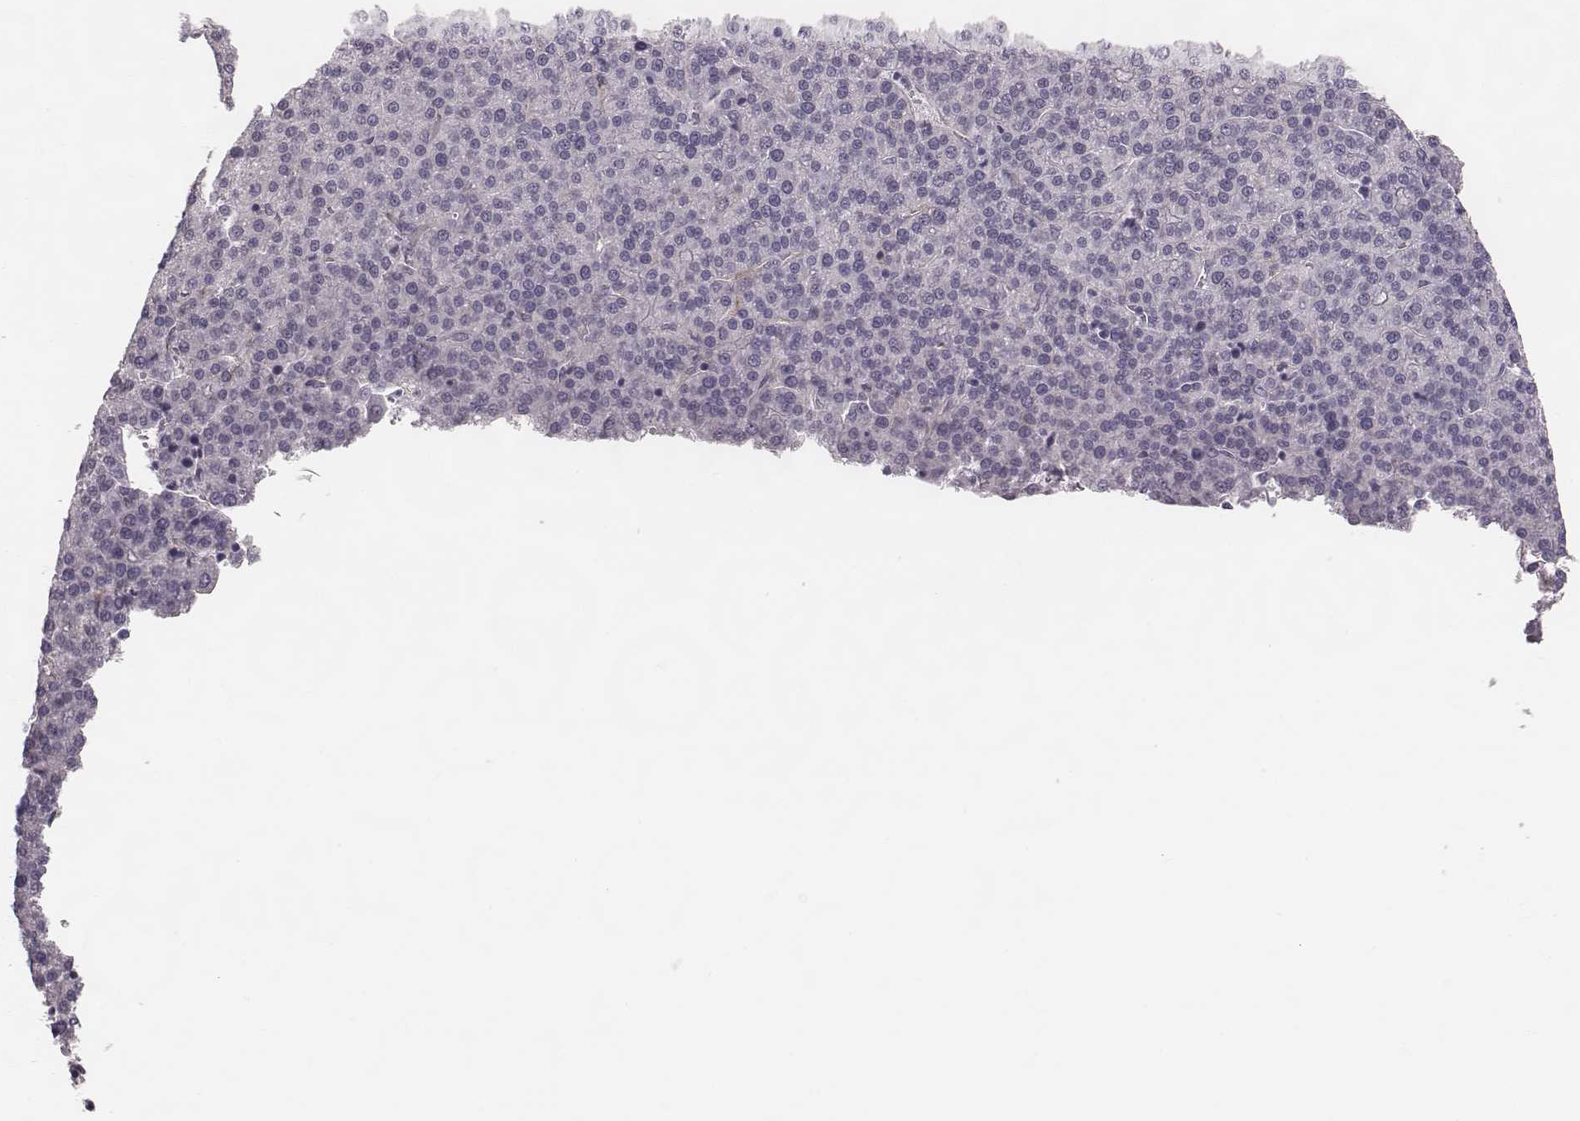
{"staining": {"intensity": "negative", "quantity": "none", "location": "none"}, "tissue": "liver cancer", "cell_type": "Tumor cells", "image_type": "cancer", "snomed": [{"axis": "morphology", "description": "Carcinoma, Hepatocellular, NOS"}, {"axis": "topography", "description": "Liver"}], "caption": "Hepatocellular carcinoma (liver) stained for a protein using immunohistochemistry demonstrates no positivity tumor cells.", "gene": "SPA17", "patient": {"sex": "female", "age": 58}}